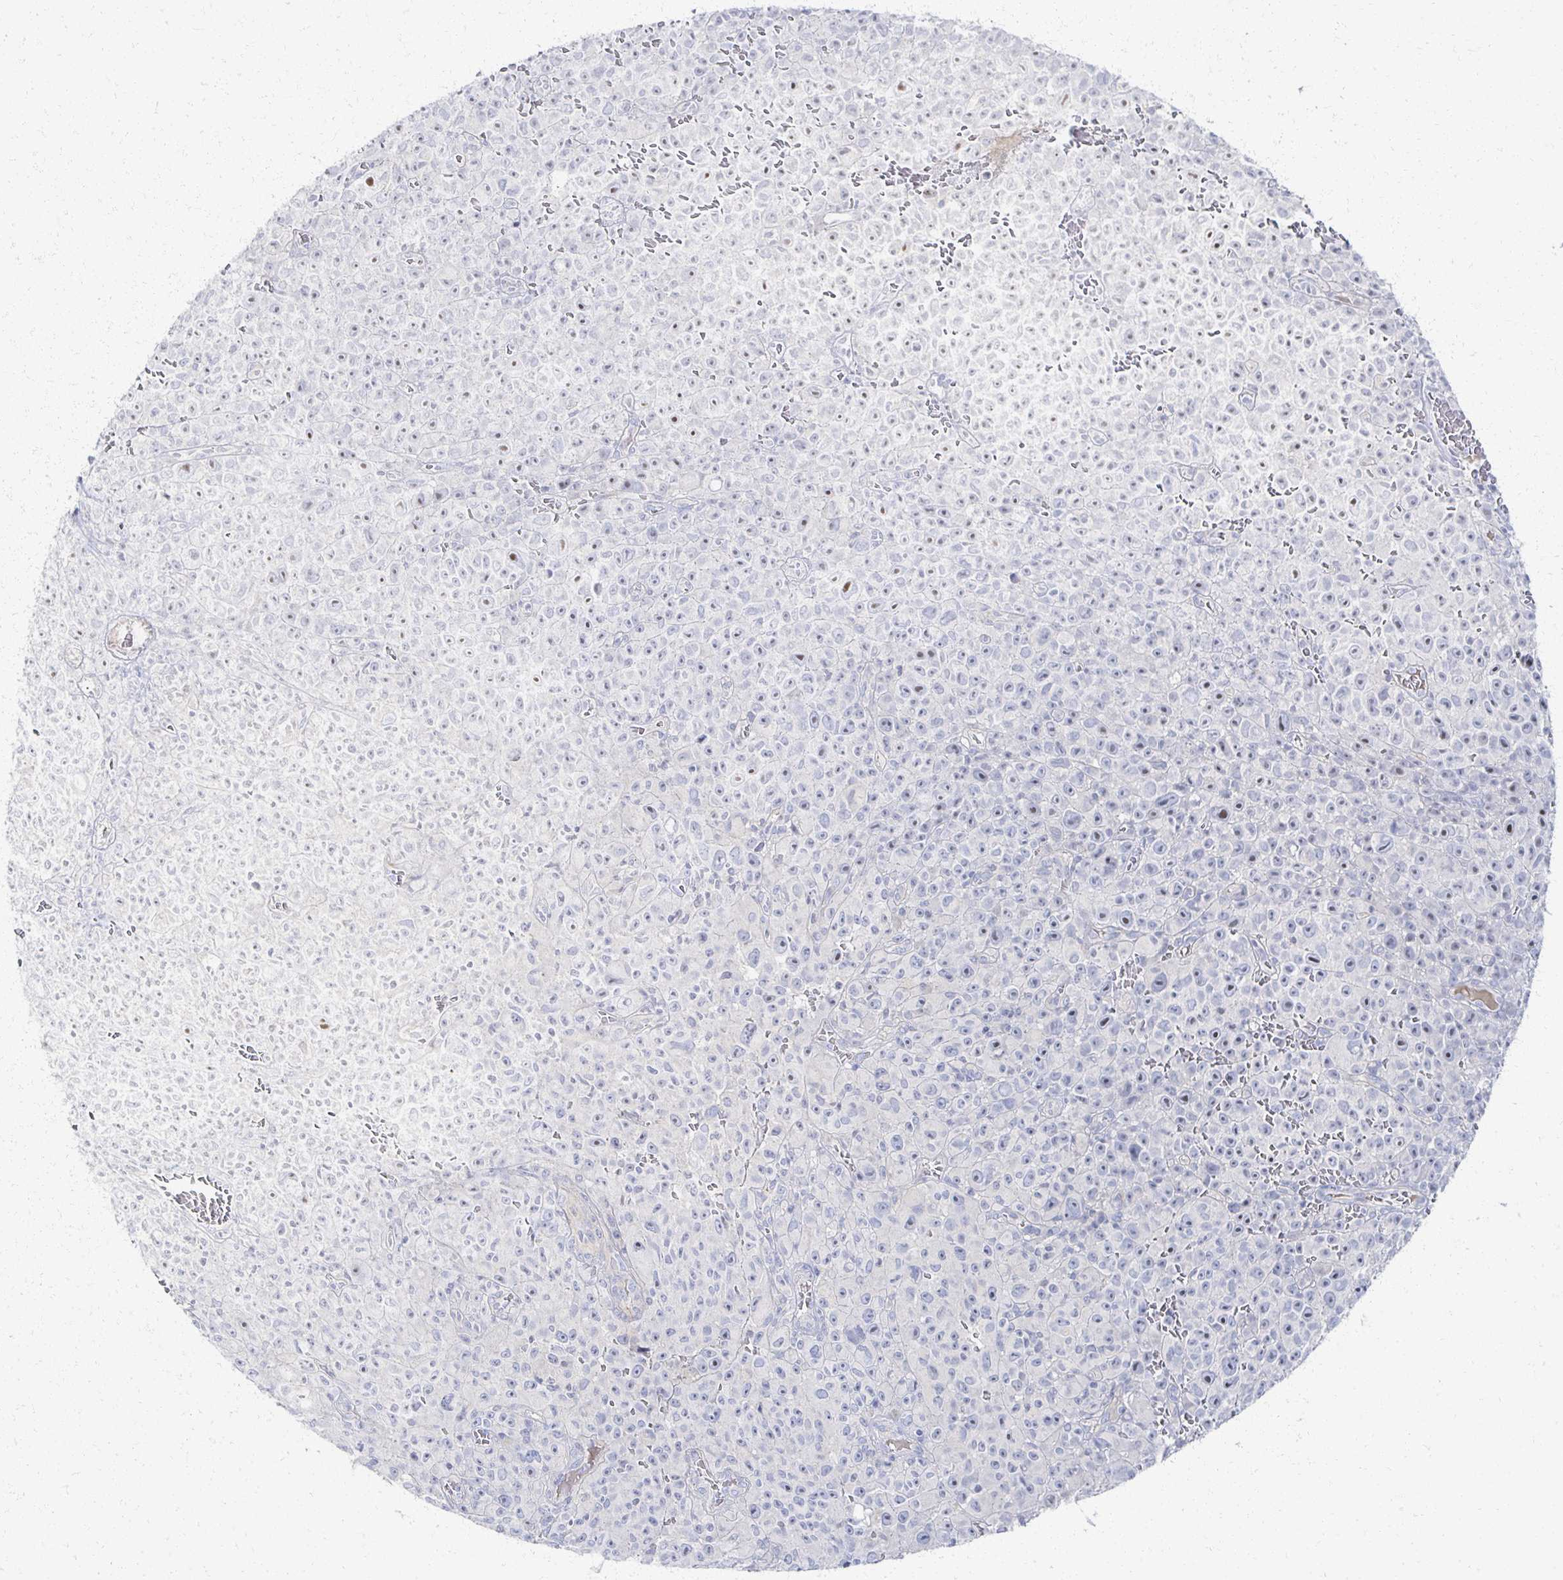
{"staining": {"intensity": "negative", "quantity": "none", "location": "none"}, "tissue": "melanoma", "cell_type": "Tumor cells", "image_type": "cancer", "snomed": [{"axis": "morphology", "description": "Malignant melanoma, NOS"}, {"axis": "topography", "description": "Skin"}], "caption": "IHC of malignant melanoma shows no positivity in tumor cells.", "gene": "PRR20A", "patient": {"sex": "female", "age": 82}}